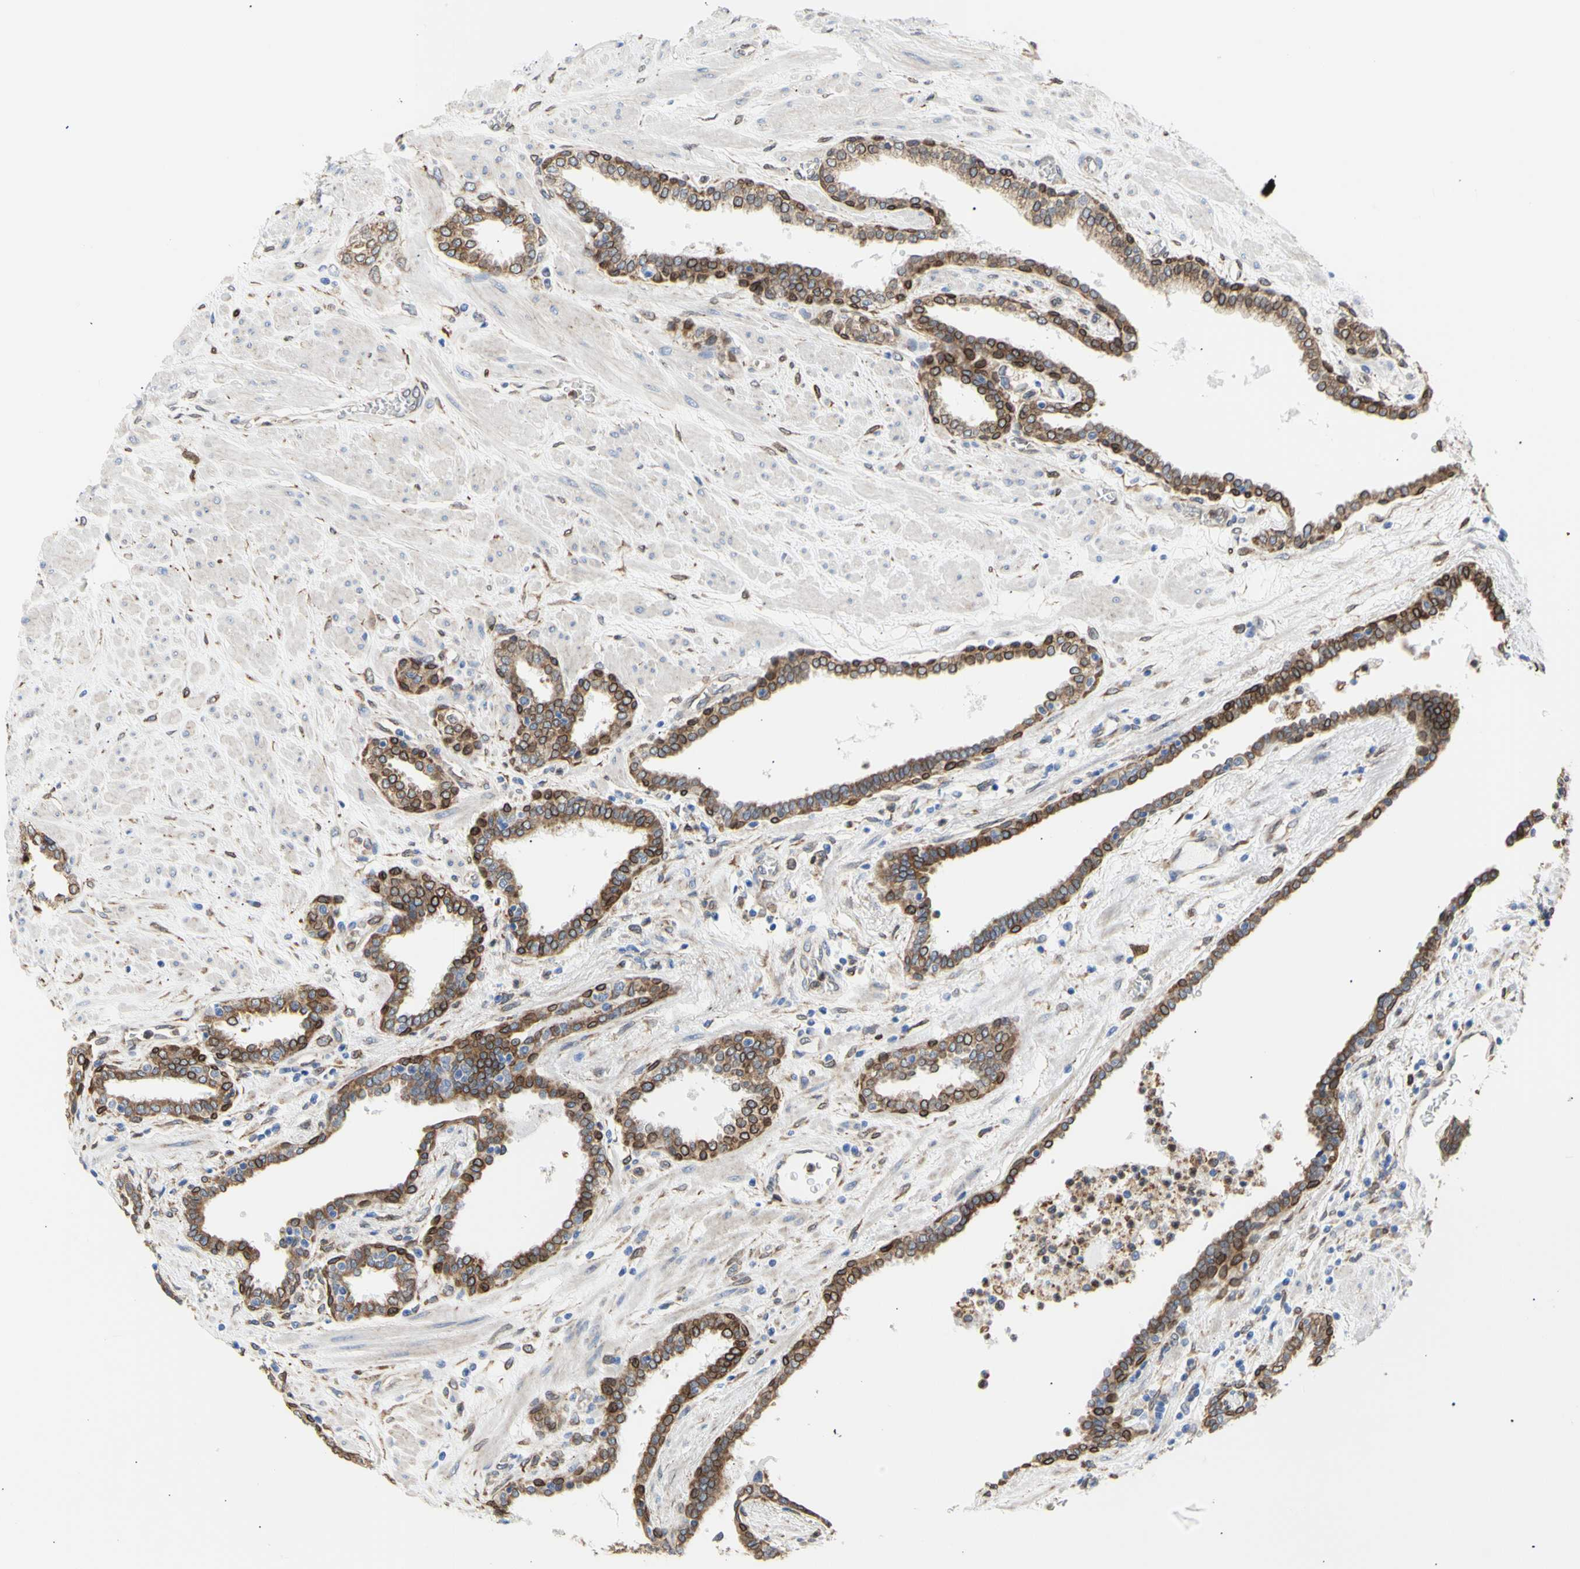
{"staining": {"intensity": "strong", "quantity": "25%-75%", "location": "cytoplasmic/membranous,nuclear"}, "tissue": "prostate", "cell_type": "Glandular cells", "image_type": "normal", "snomed": [{"axis": "morphology", "description": "Normal tissue, NOS"}, {"axis": "topography", "description": "Prostate"}], "caption": "This is a histology image of IHC staining of unremarkable prostate, which shows strong positivity in the cytoplasmic/membranous,nuclear of glandular cells.", "gene": "ERLIN1", "patient": {"sex": "male", "age": 51}}